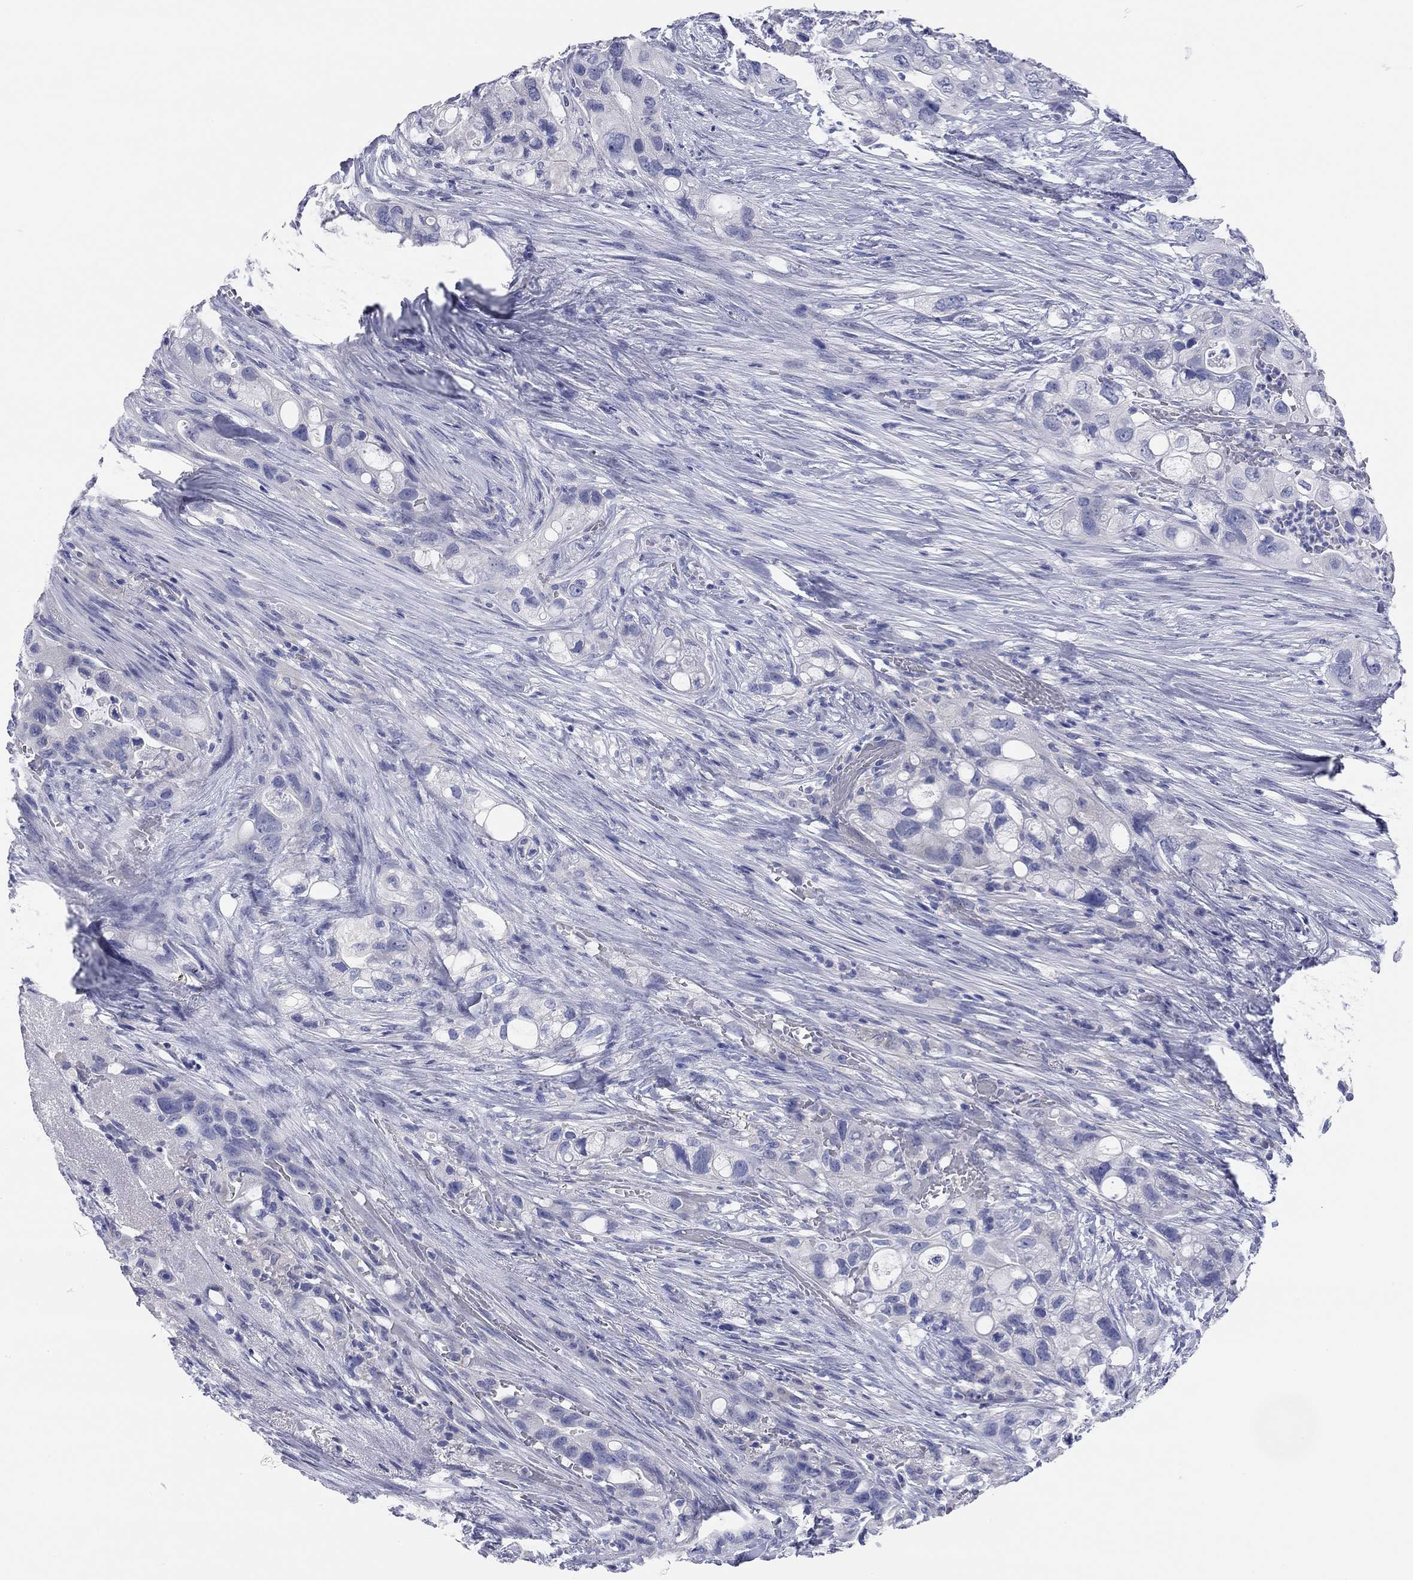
{"staining": {"intensity": "negative", "quantity": "none", "location": "none"}, "tissue": "pancreatic cancer", "cell_type": "Tumor cells", "image_type": "cancer", "snomed": [{"axis": "morphology", "description": "Adenocarcinoma, NOS"}, {"axis": "topography", "description": "Pancreas"}], "caption": "Immunohistochemistry (IHC) of pancreatic cancer (adenocarcinoma) exhibits no expression in tumor cells.", "gene": "TMEM221", "patient": {"sex": "female", "age": 72}}